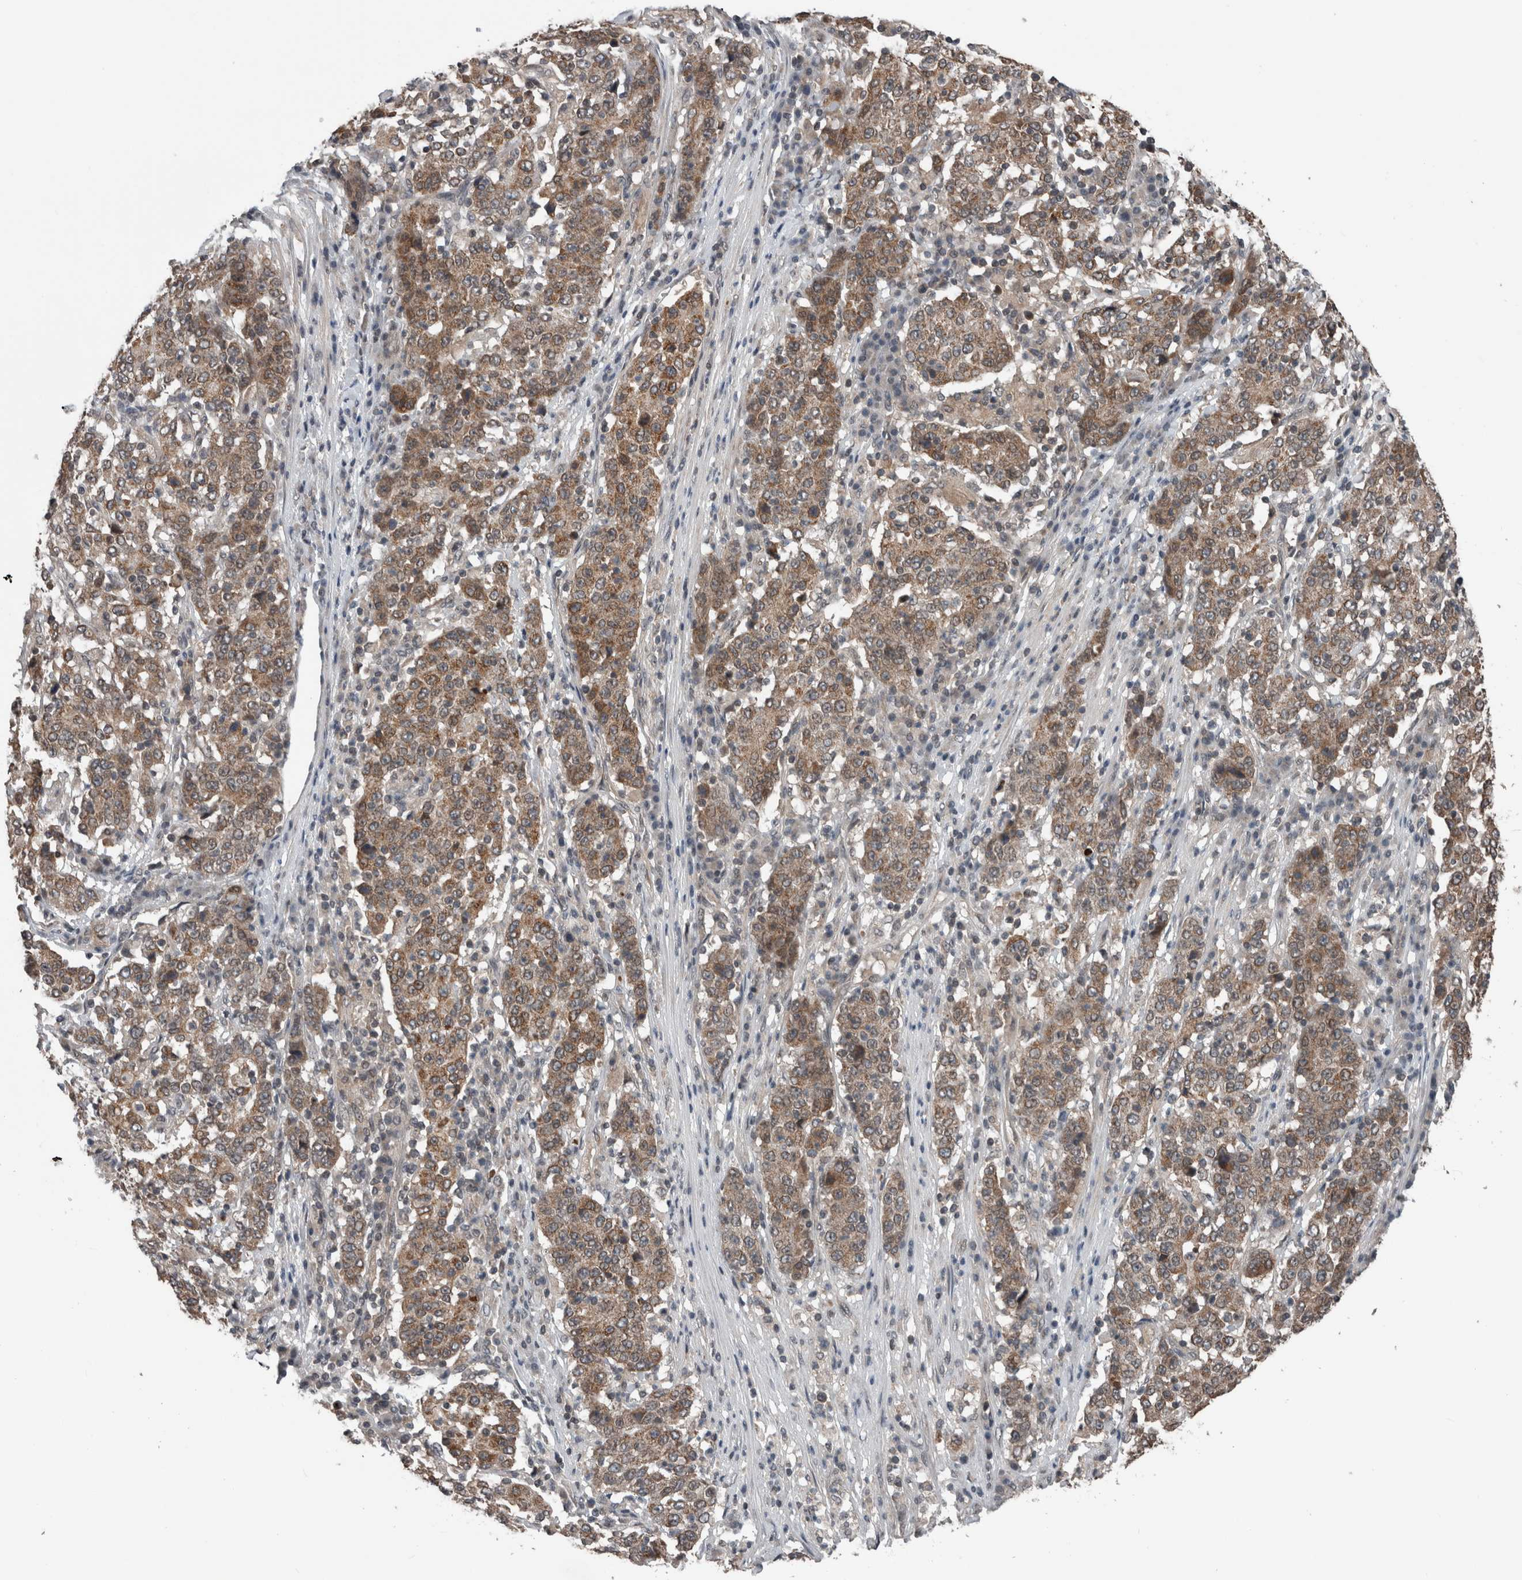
{"staining": {"intensity": "moderate", "quantity": ">75%", "location": "cytoplasmic/membranous"}, "tissue": "stomach cancer", "cell_type": "Tumor cells", "image_type": "cancer", "snomed": [{"axis": "morphology", "description": "Adenocarcinoma, NOS"}, {"axis": "topography", "description": "Stomach"}], "caption": "Immunohistochemistry image of neoplastic tissue: human stomach adenocarcinoma stained using immunohistochemistry (IHC) reveals medium levels of moderate protein expression localized specifically in the cytoplasmic/membranous of tumor cells, appearing as a cytoplasmic/membranous brown color.", "gene": "ENY2", "patient": {"sex": "male", "age": 59}}